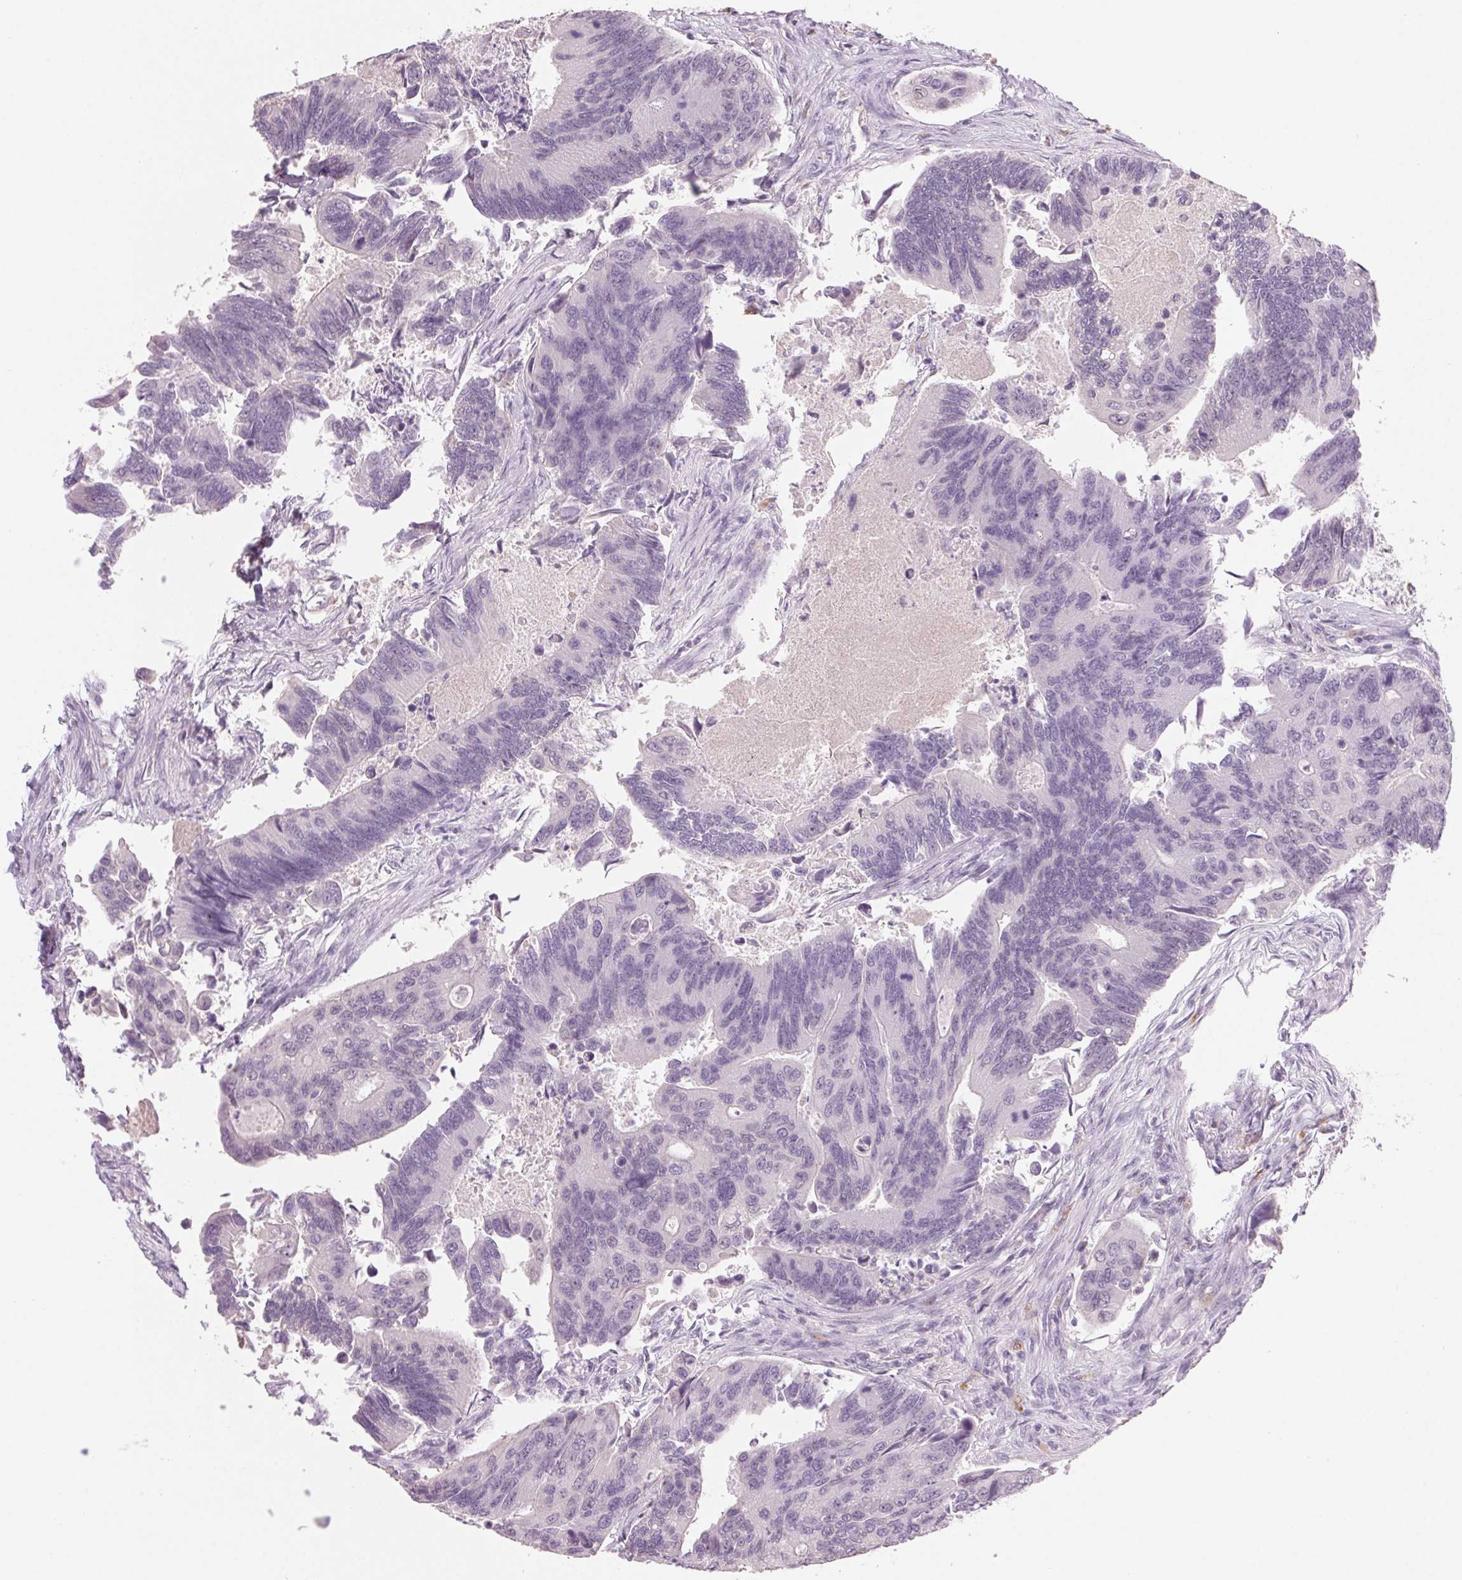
{"staining": {"intensity": "negative", "quantity": "none", "location": "none"}, "tissue": "colorectal cancer", "cell_type": "Tumor cells", "image_type": "cancer", "snomed": [{"axis": "morphology", "description": "Adenocarcinoma, NOS"}, {"axis": "topography", "description": "Colon"}], "caption": "Tumor cells show no significant positivity in adenocarcinoma (colorectal).", "gene": "MPO", "patient": {"sex": "female", "age": 67}}